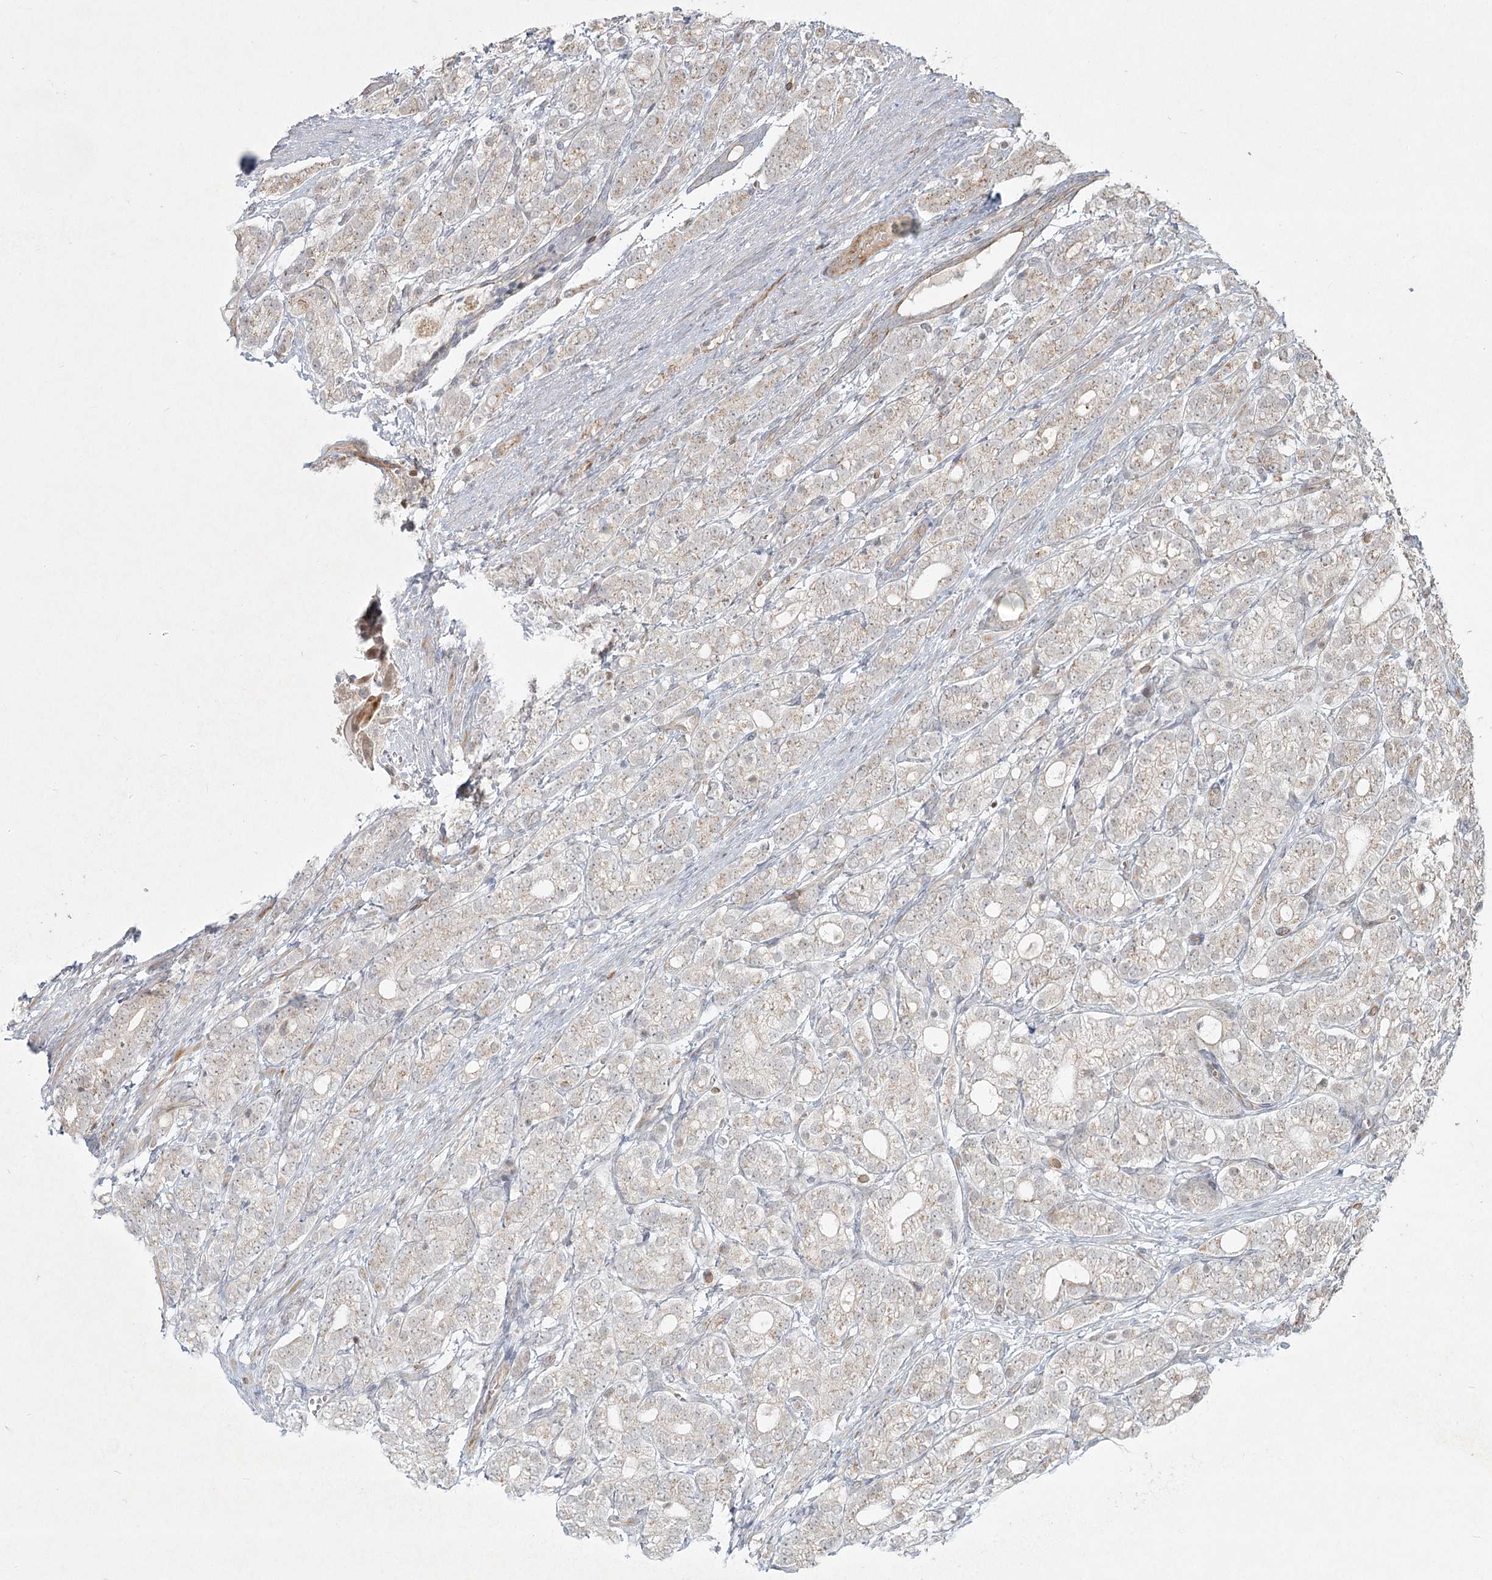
{"staining": {"intensity": "negative", "quantity": "none", "location": "none"}, "tissue": "prostate cancer", "cell_type": "Tumor cells", "image_type": "cancer", "snomed": [{"axis": "morphology", "description": "Adenocarcinoma, High grade"}, {"axis": "topography", "description": "Prostate"}], "caption": "DAB immunohistochemical staining of prostate cancer (high-grade adenocarcinoma) shows no significant expression in tumor cells. (DAB (3,3'-diaminobenzidine) immunohistochemistry visualized using brightfield microscopy, high magnification).", "gene": "LRP2BP", "patient": {"sex": "male", "age": 57}}